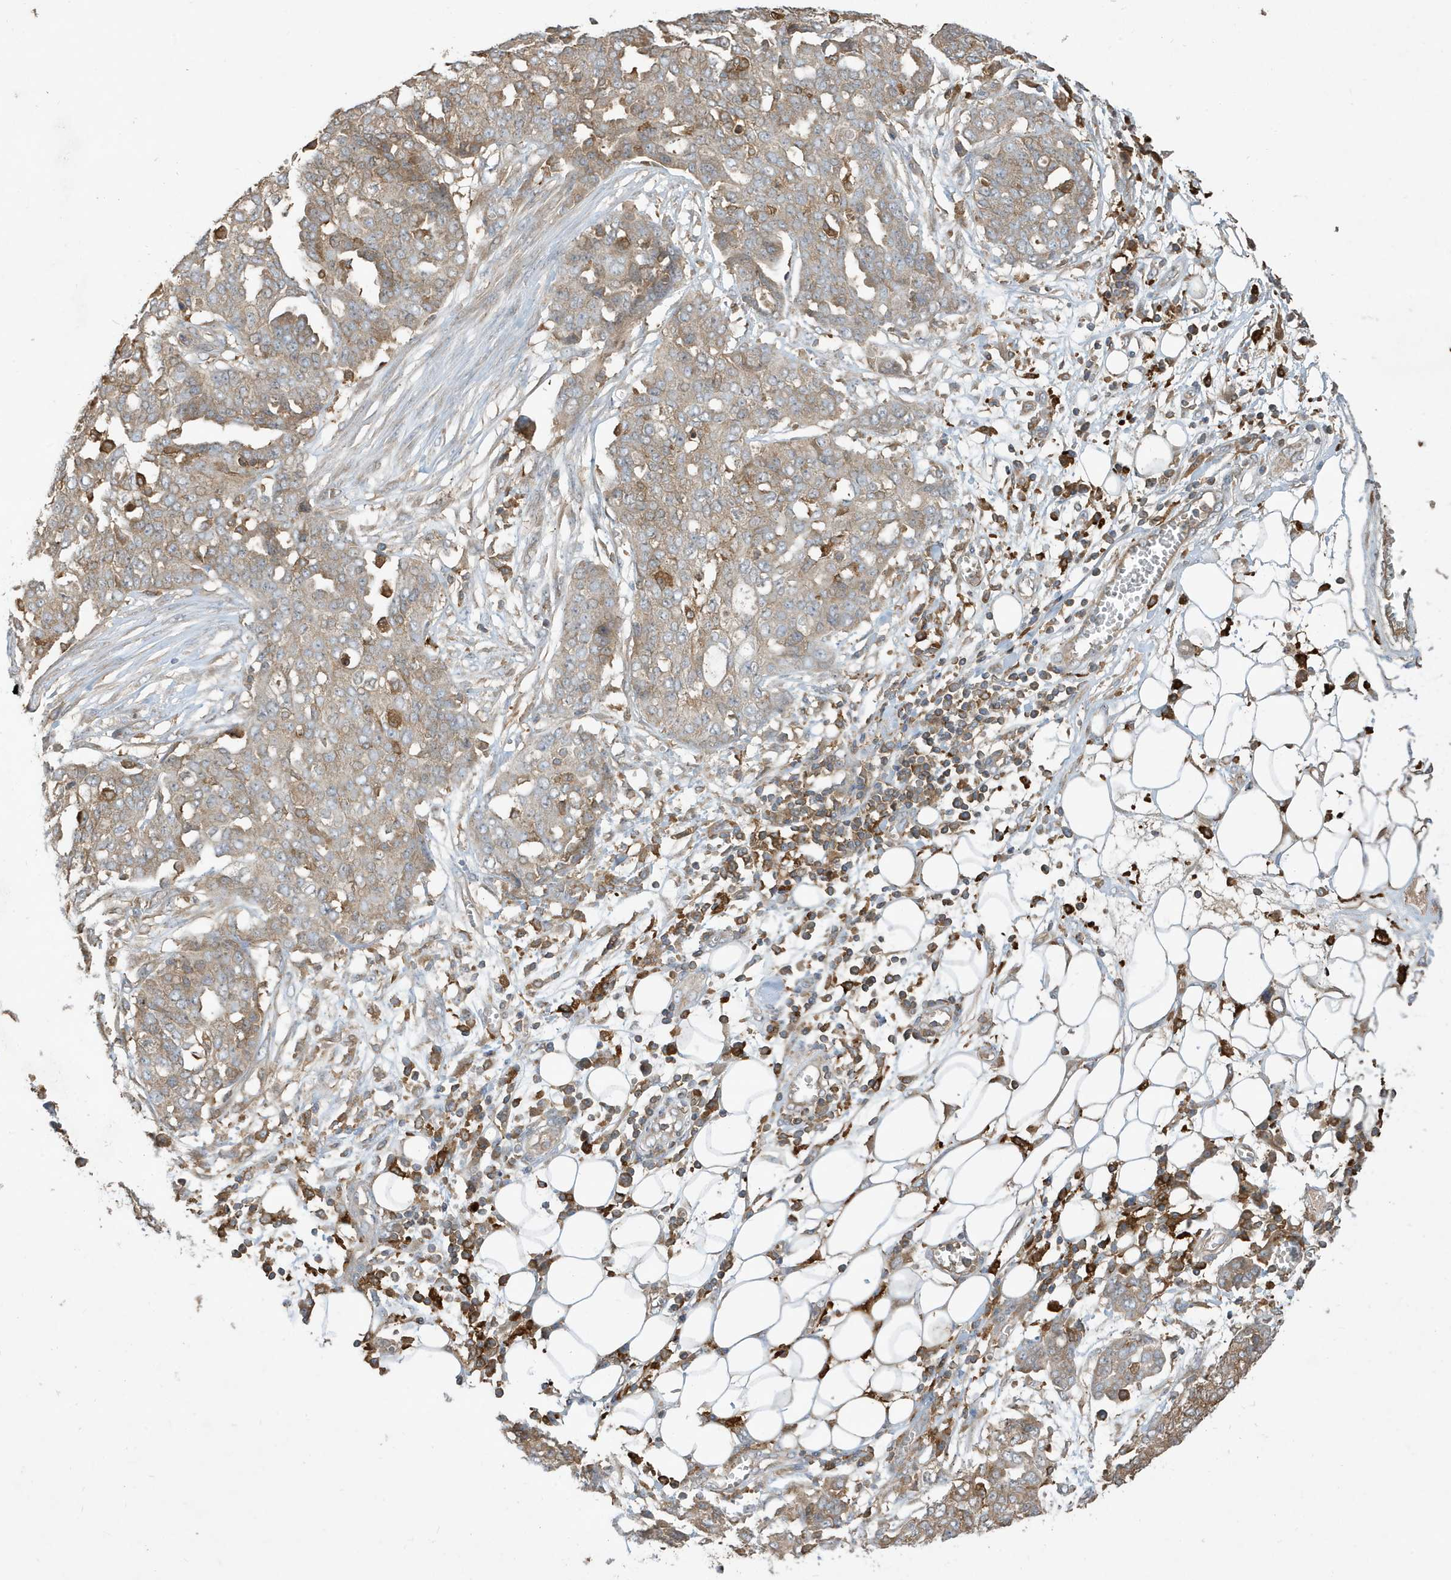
{"staining": {"intensity": "weak", "quantity": "25%-75%", "location": "cytoplasmic/membranous"}, "tissue": "ovarian cancer", "cell_type": "Tumor cells", "image_type": "cancer", "snomed": [{"axis": "morphology", "description": "Cystadenocarcinoma, serous, NOS"}, {"axis": "topography", "description": "Soft tissue"}, {"axis": "topography", "description": "Ovary"}], "caption": "Ovarian serous cystadenocarcinoma stained for a protein (brown) shows weak cytoplasmic/membranous positive staining in about 25%-75% of tumor cells.", "gene": "ABTB1", "patient": {"sex": "female", "age": 57}}